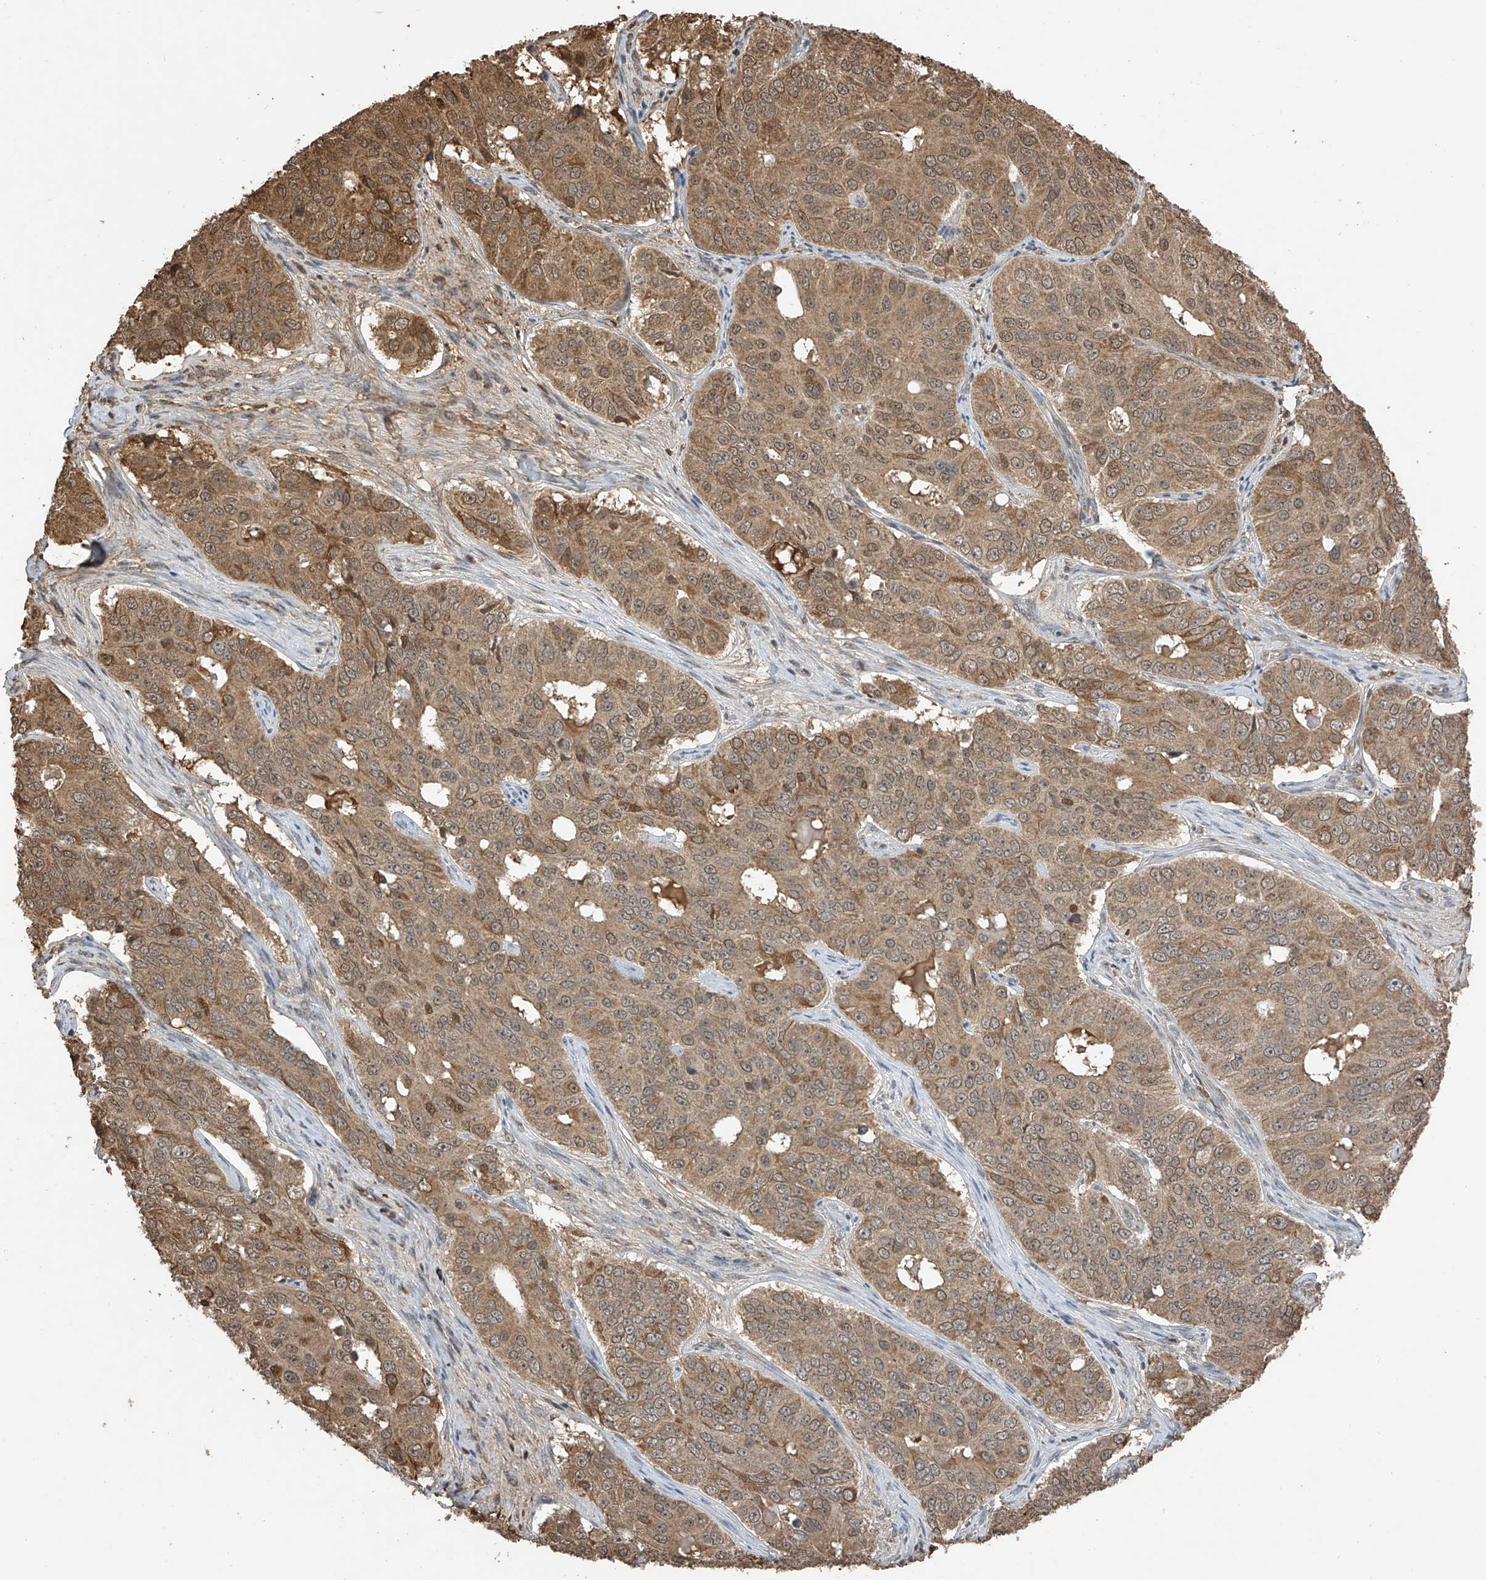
{"staining": {"intensity": "moderate", "quantity": ">75%", "location": "cytoplasmic/membranous"}, "tissue": "ovarian cancer", "cell_type": "Tumor cells", "image_type": "cancer", "snomed": [{"axis": "morphology", "description": "Carcinoma, endometroid"}, {"axis": "topography", "description": "Ovary"}], "caption": "IHC (DAB (3,3'-diaminobenzidine)) staining of ovarian cancer exhibits moderate cytoplasmic/membranous protein positivity in about >75% of tumor cells.", "gene": "PNPT1", "patient": {"sex": "female", "age": 51}}